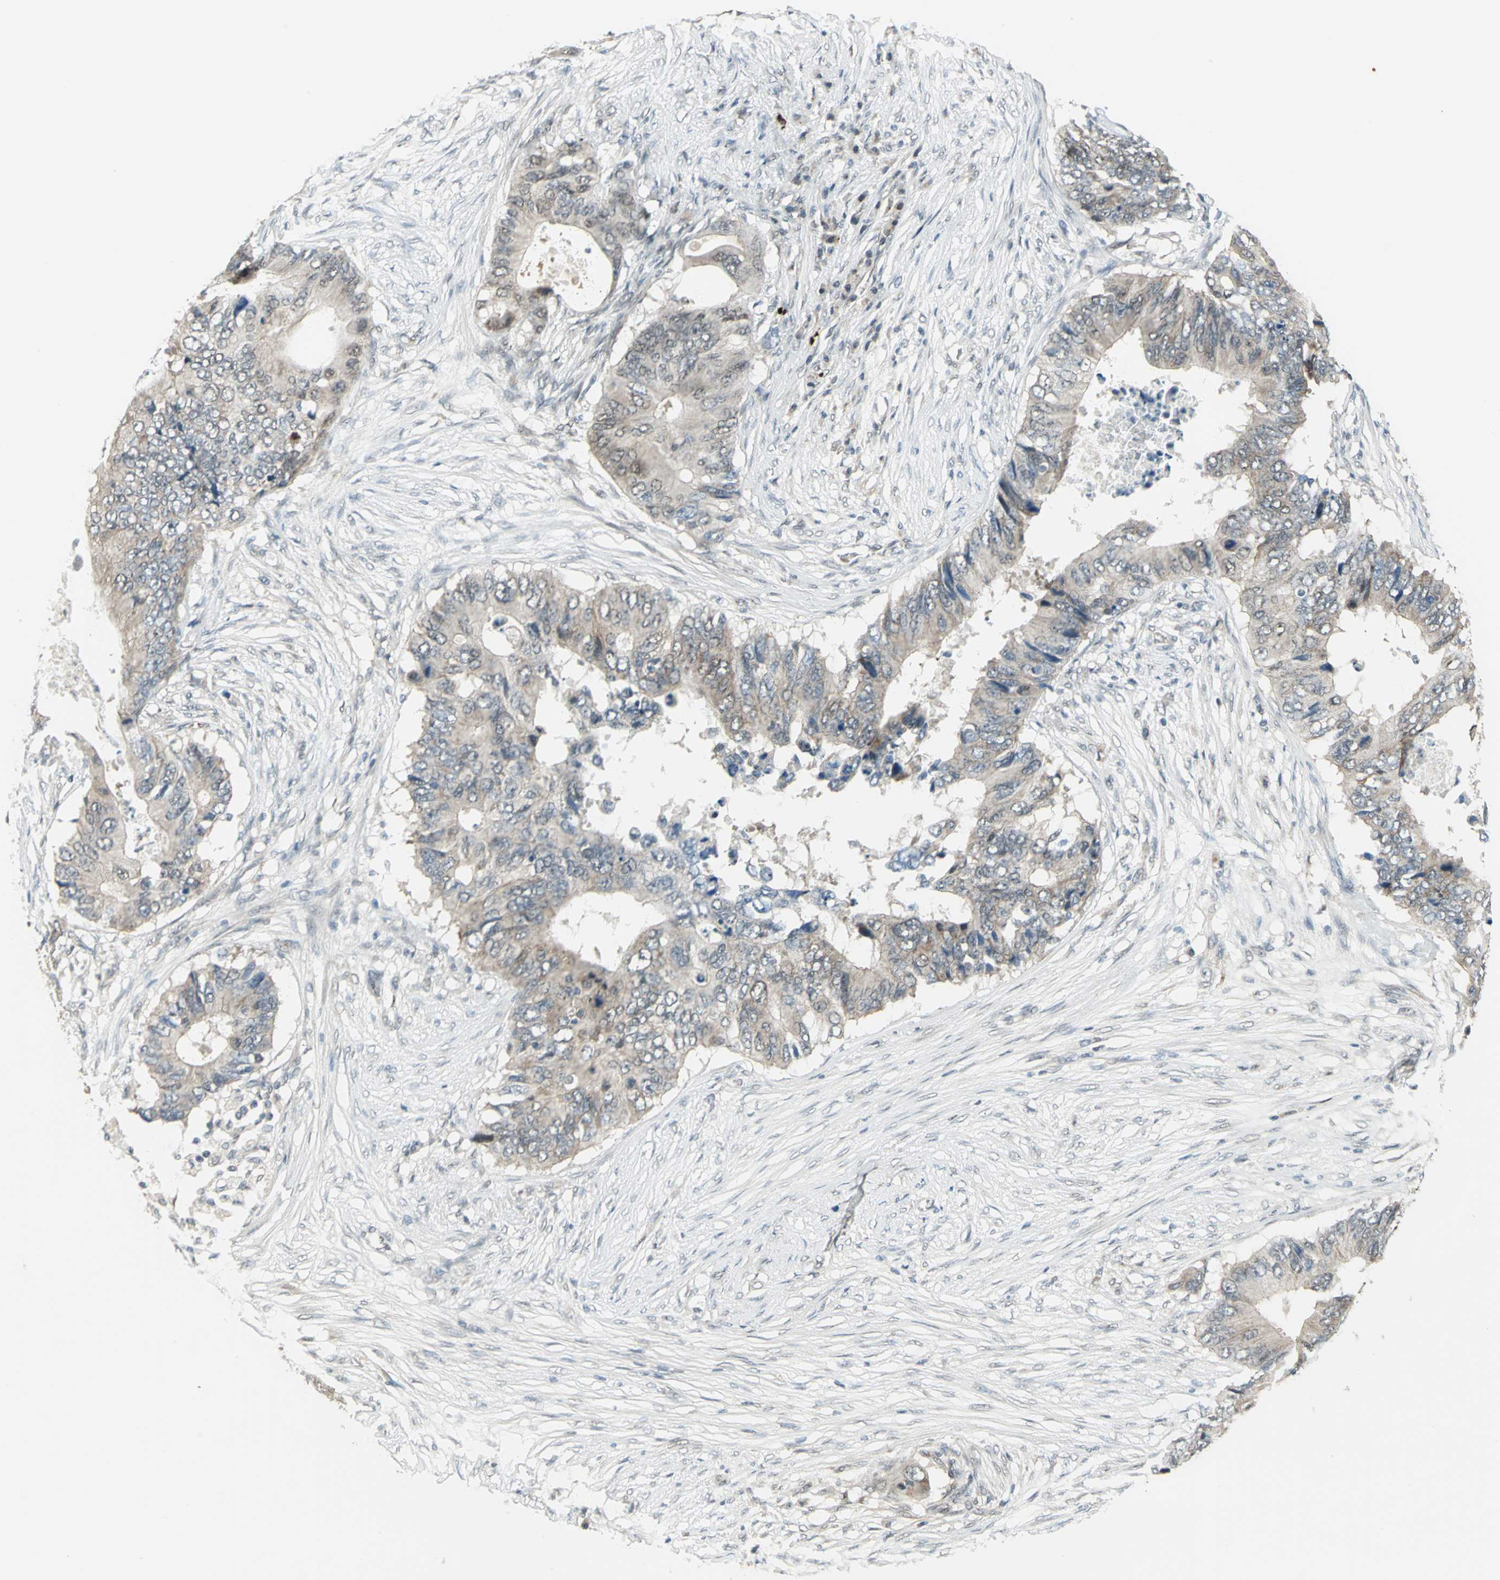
{"staining": {"intensity": "weak", "quantity": "25%-75%", "location": "cytoplasmic/membranous"}, "tissue": "colorectal cancer", "cell_type": "Tumor cells", "image_type": "cancer", "snomed": [{"axis": "morphology", "description": "Adenocarcinoma, NOS"}, {"axis": "topography", "description": "Colon"}], "caption": "High-power microscopy captured an IHC micrograph of colorectal cancer, revealing weak cytoplasmic/membranous positivity in about 25%-75% of tumor cells.", "gene": "RAD17", "patient": {"sex": "male", "age": 71}}